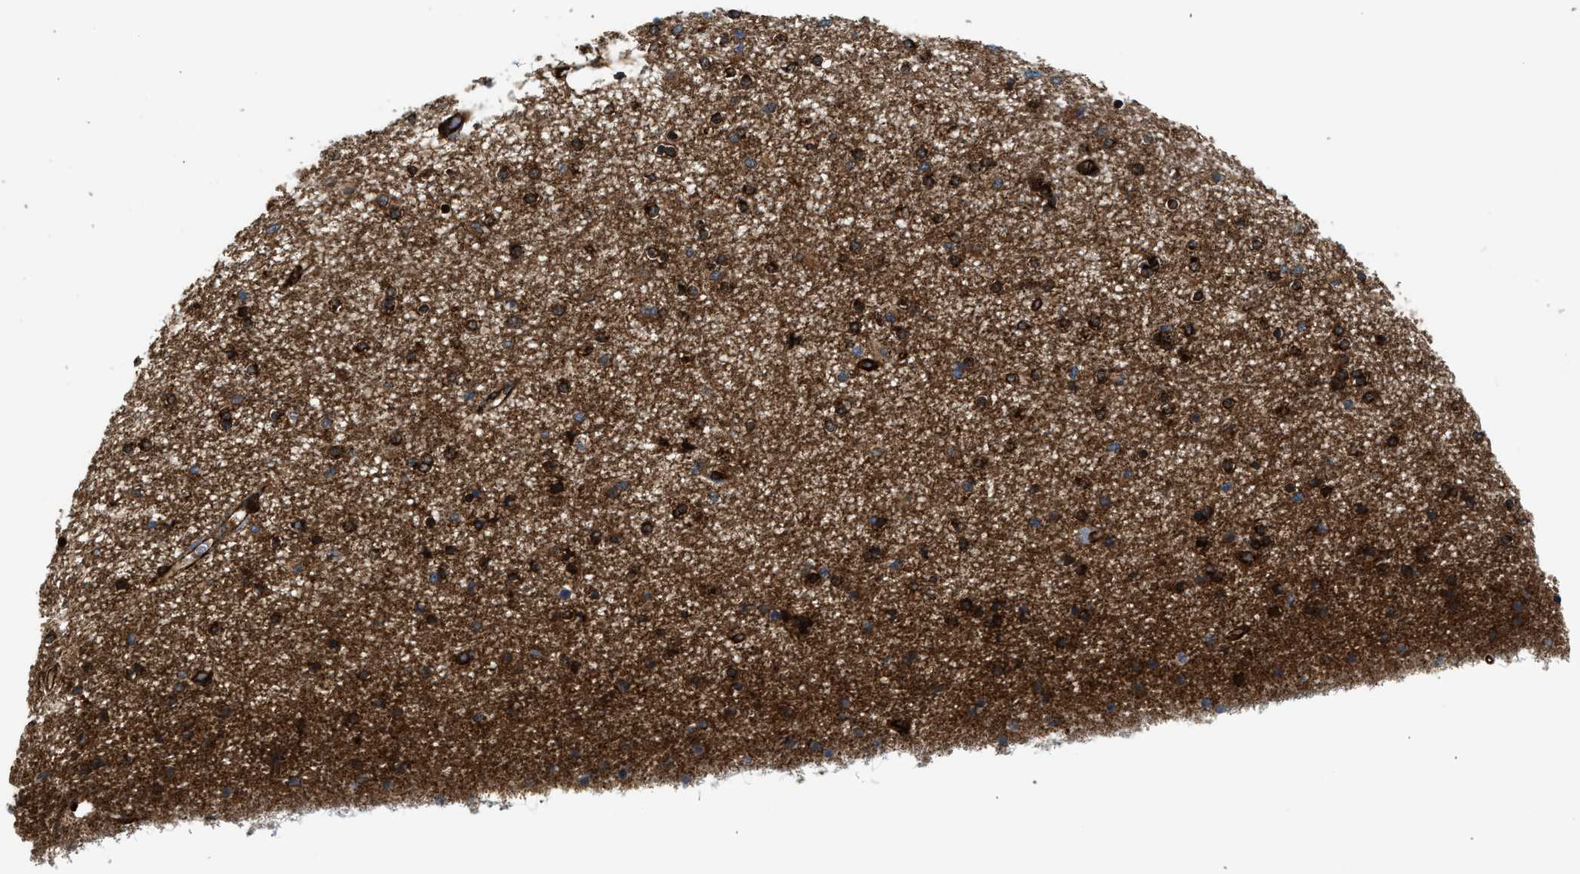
{"staining": {"intensity": "strong", "quantity": "25%-75%", "location": "cytoplasmic/membranous"}, "tissue": "caudate", "cell_type": "Glial cells", "image_type": "normal", "snomed": [{"axis": "morphology", "description": "Normal tissue, NOS"}, {"axis": "topography", "description": "Lateral ventricle wall"}], "caption": "A photomicrograph of caudate stained for a protein shows strong cytoplasmic/membranous brown staining in glial cells.", "gene": "HIP1", "patient": {"sex": "female", "age": 54}}